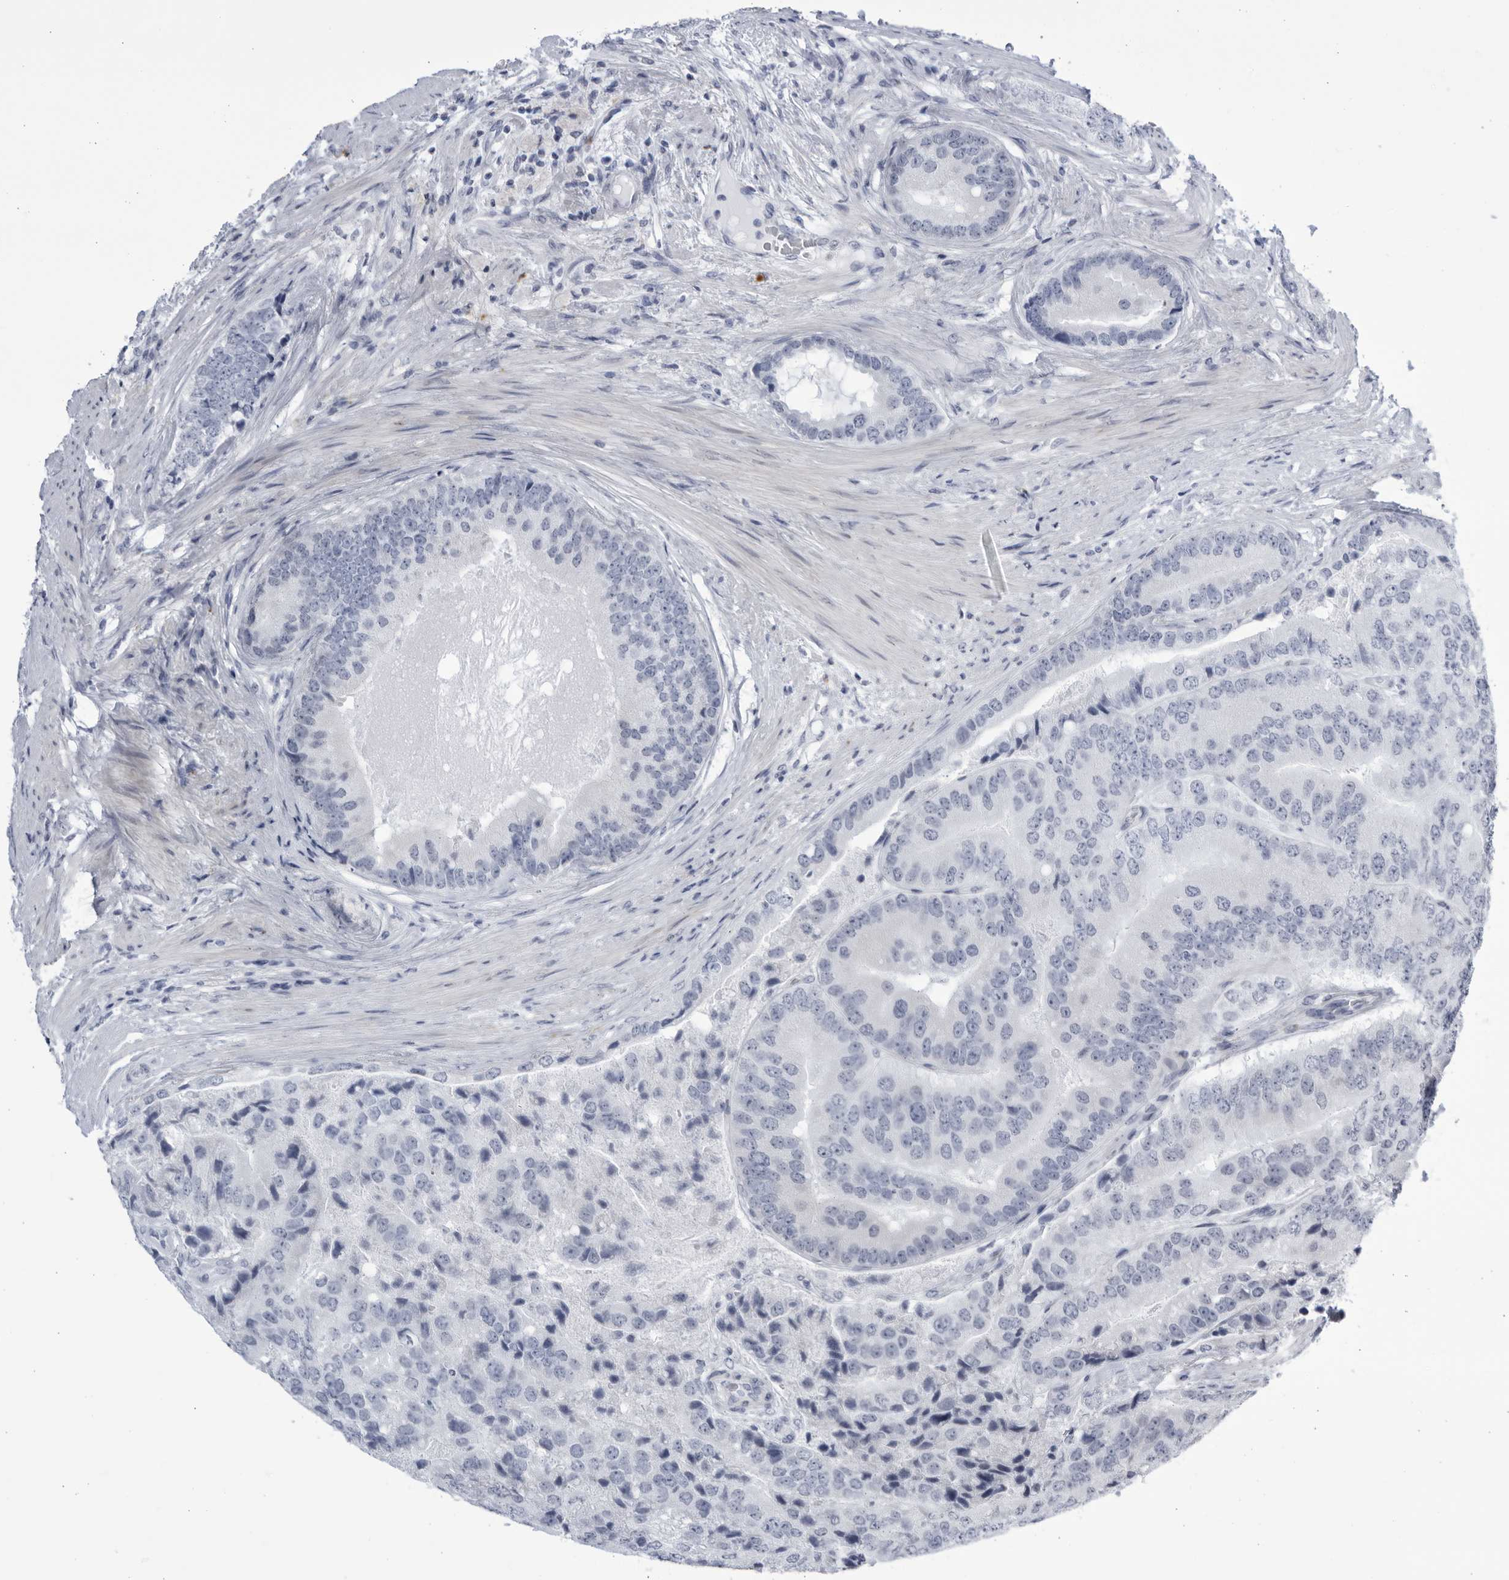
{"staining": {"intensity": "negative", "quantity": "none", "location": "none"}, "tissue": "prostate cancer", "cell_type": "Tumor cells", "image_type": "cancer", "snomed": [{"axis": "morphology", "description": "Adenocarcinoma, High grade"}, {"axis": "topography", "description": "Prostate"}], "caption": "Prostate adenocarcinoma (high-grade) was stained to show a protein in brown. There is no significant expression in tumor cells.", "gene": "CCDC181", "patient": {"sex": "male", "age": 70}}